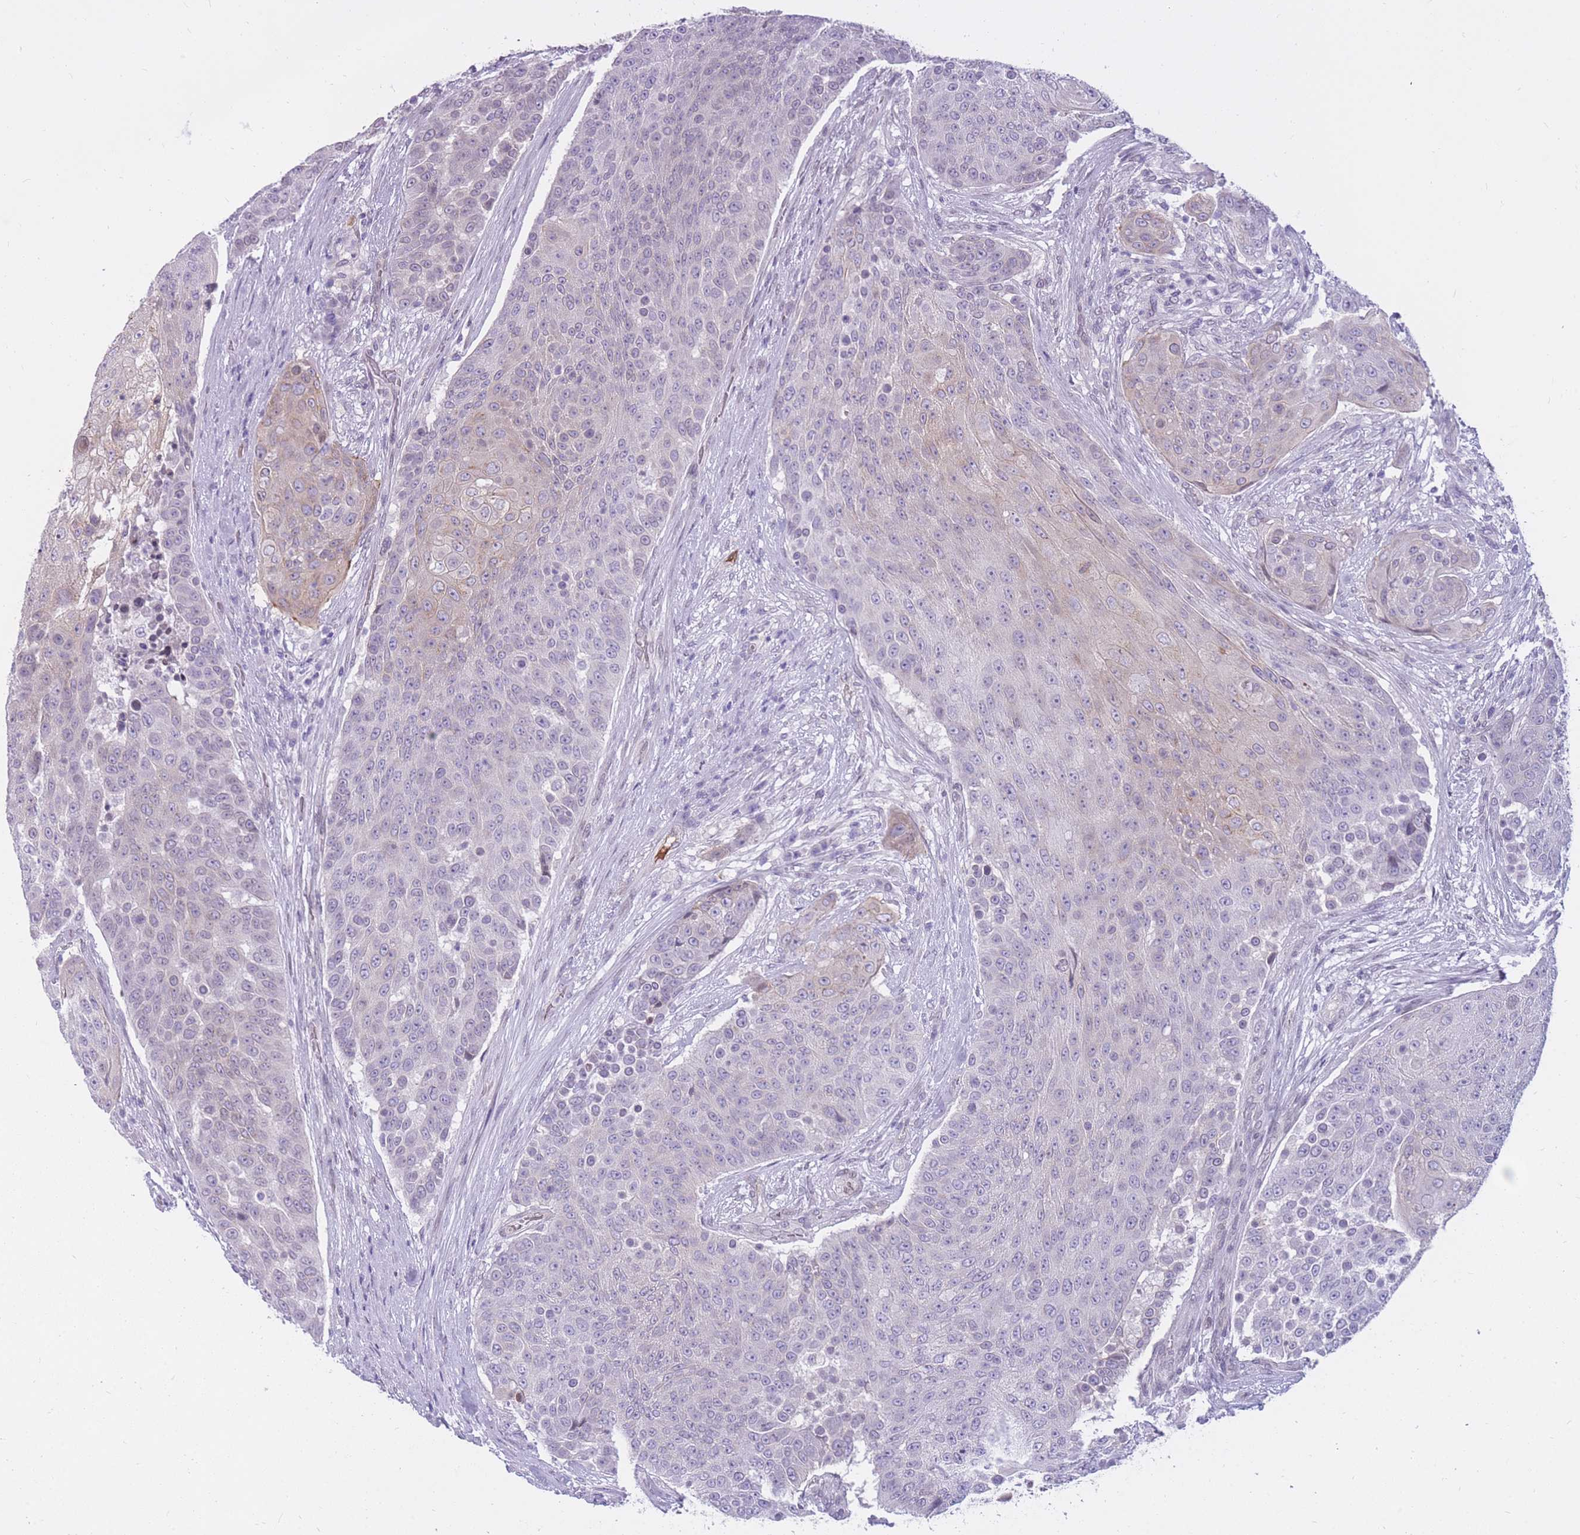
{"staining": {"intensity": "negative", "quantity": "none", "location": "none"}, "tissue": "urothelial cancer", "cell_type": "Tumor cells", "image_type": "cancer", "snomed": [{"axis": "morphology", "description": "Urothelial carcinoma, High grade"}, {"axis": "topography", "description": "Urinary bladder"}], "caption": "IHC photomicrograph of urothelial carcinoma (high-grade) stained for a protein (brown), which demonstrates no expression in tumor cells.", "gene": "HOOK2", "patient": {"sex": "female", "age": 63}}